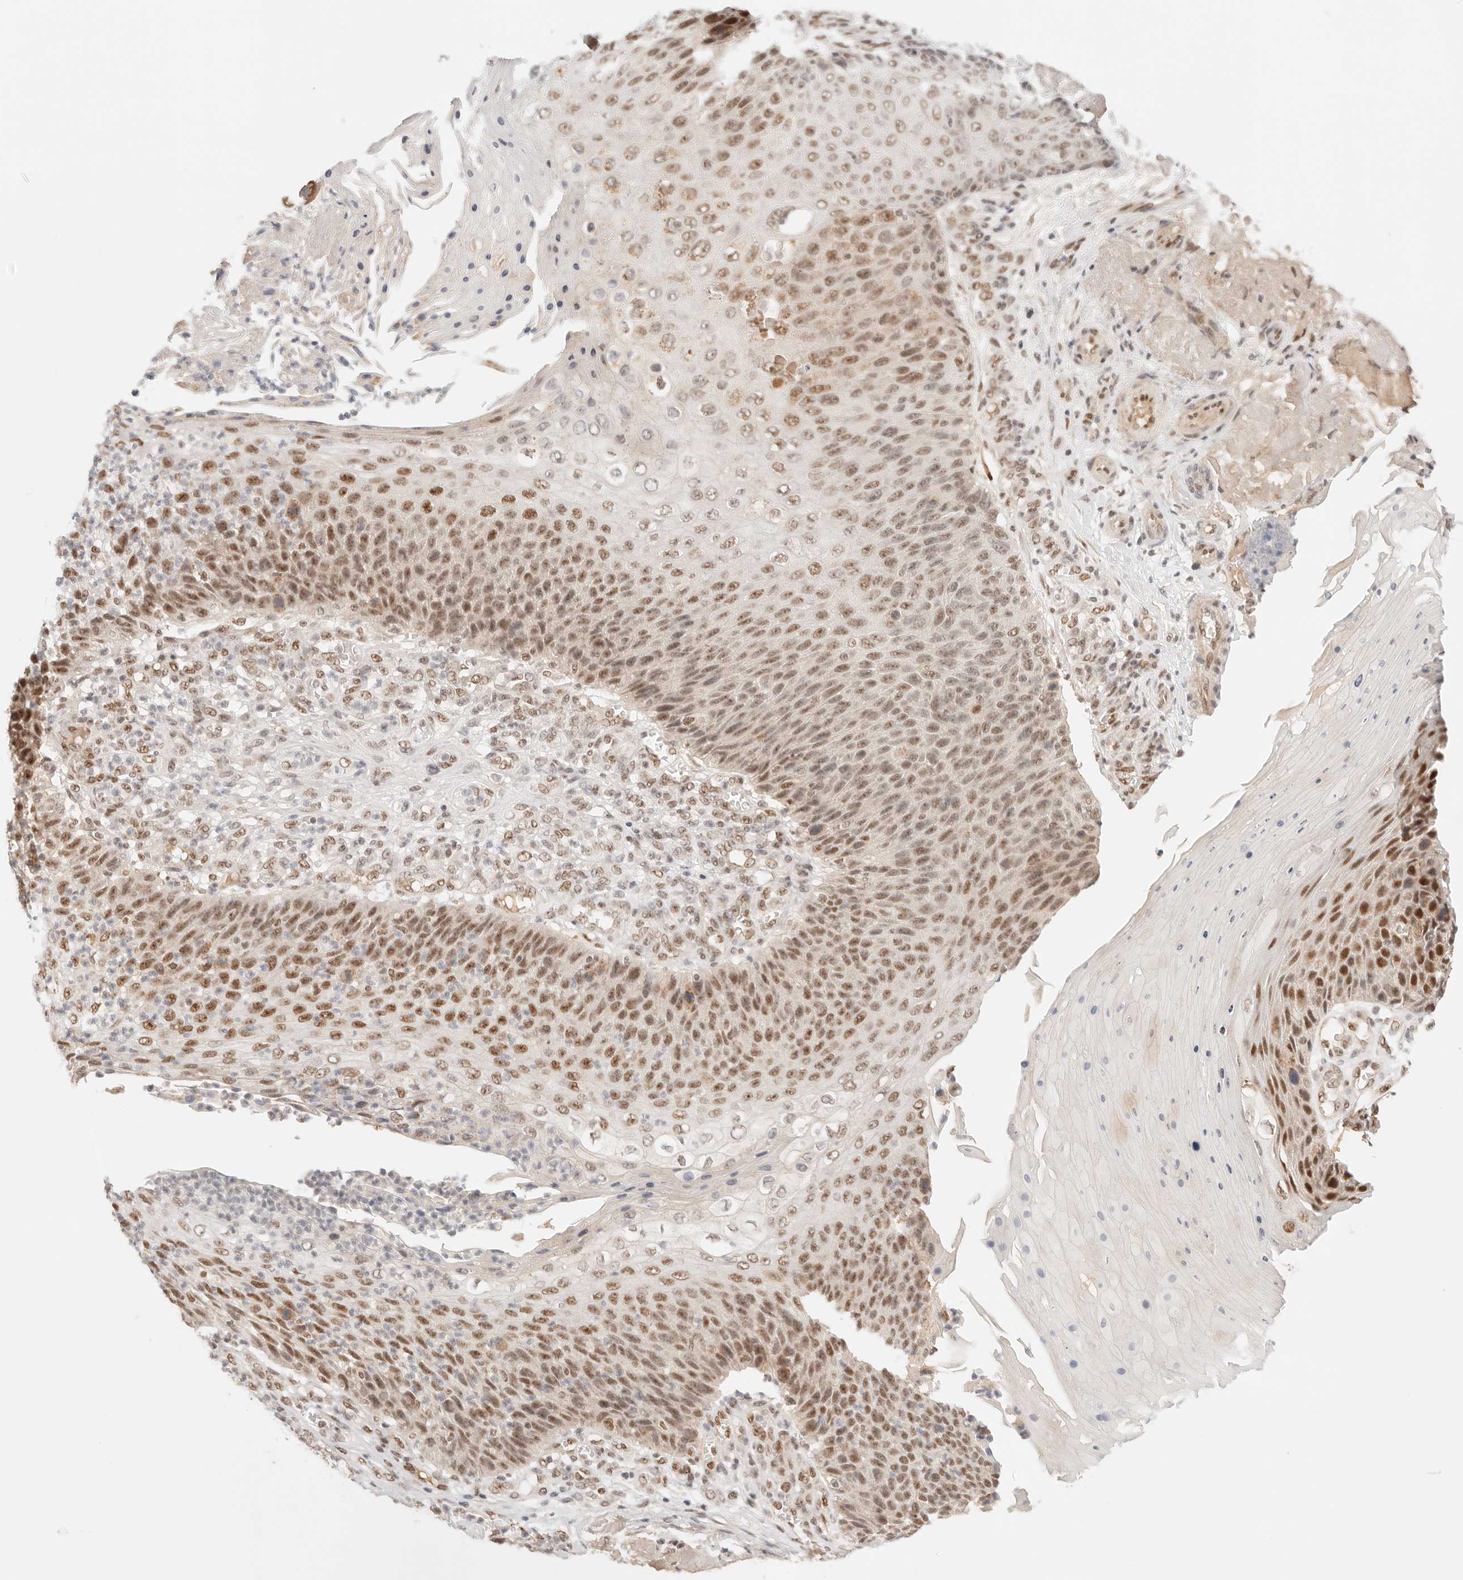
{"staining": {"intensity": "moderate", "quantity": ">75%", "location": "nuclear"}, "tissue": "skin cancer", "cell_type": "Tumor cells", "image_type": "cancer", "snomed": [{"axis": "morphology", "description": "Squamous cell carcinoma, NOS"}, {"axis": "topography", "description": "Skin"}], "caption": "IHC micrograph of squamous cell carcinoma (skin) stained for a protein (brown), which reveals medium levels of moderate nuclear expression in approximately >75% of tumor cells.", "gene": "GTF2E2", "patient": {"sex": "female", "age": 88}}